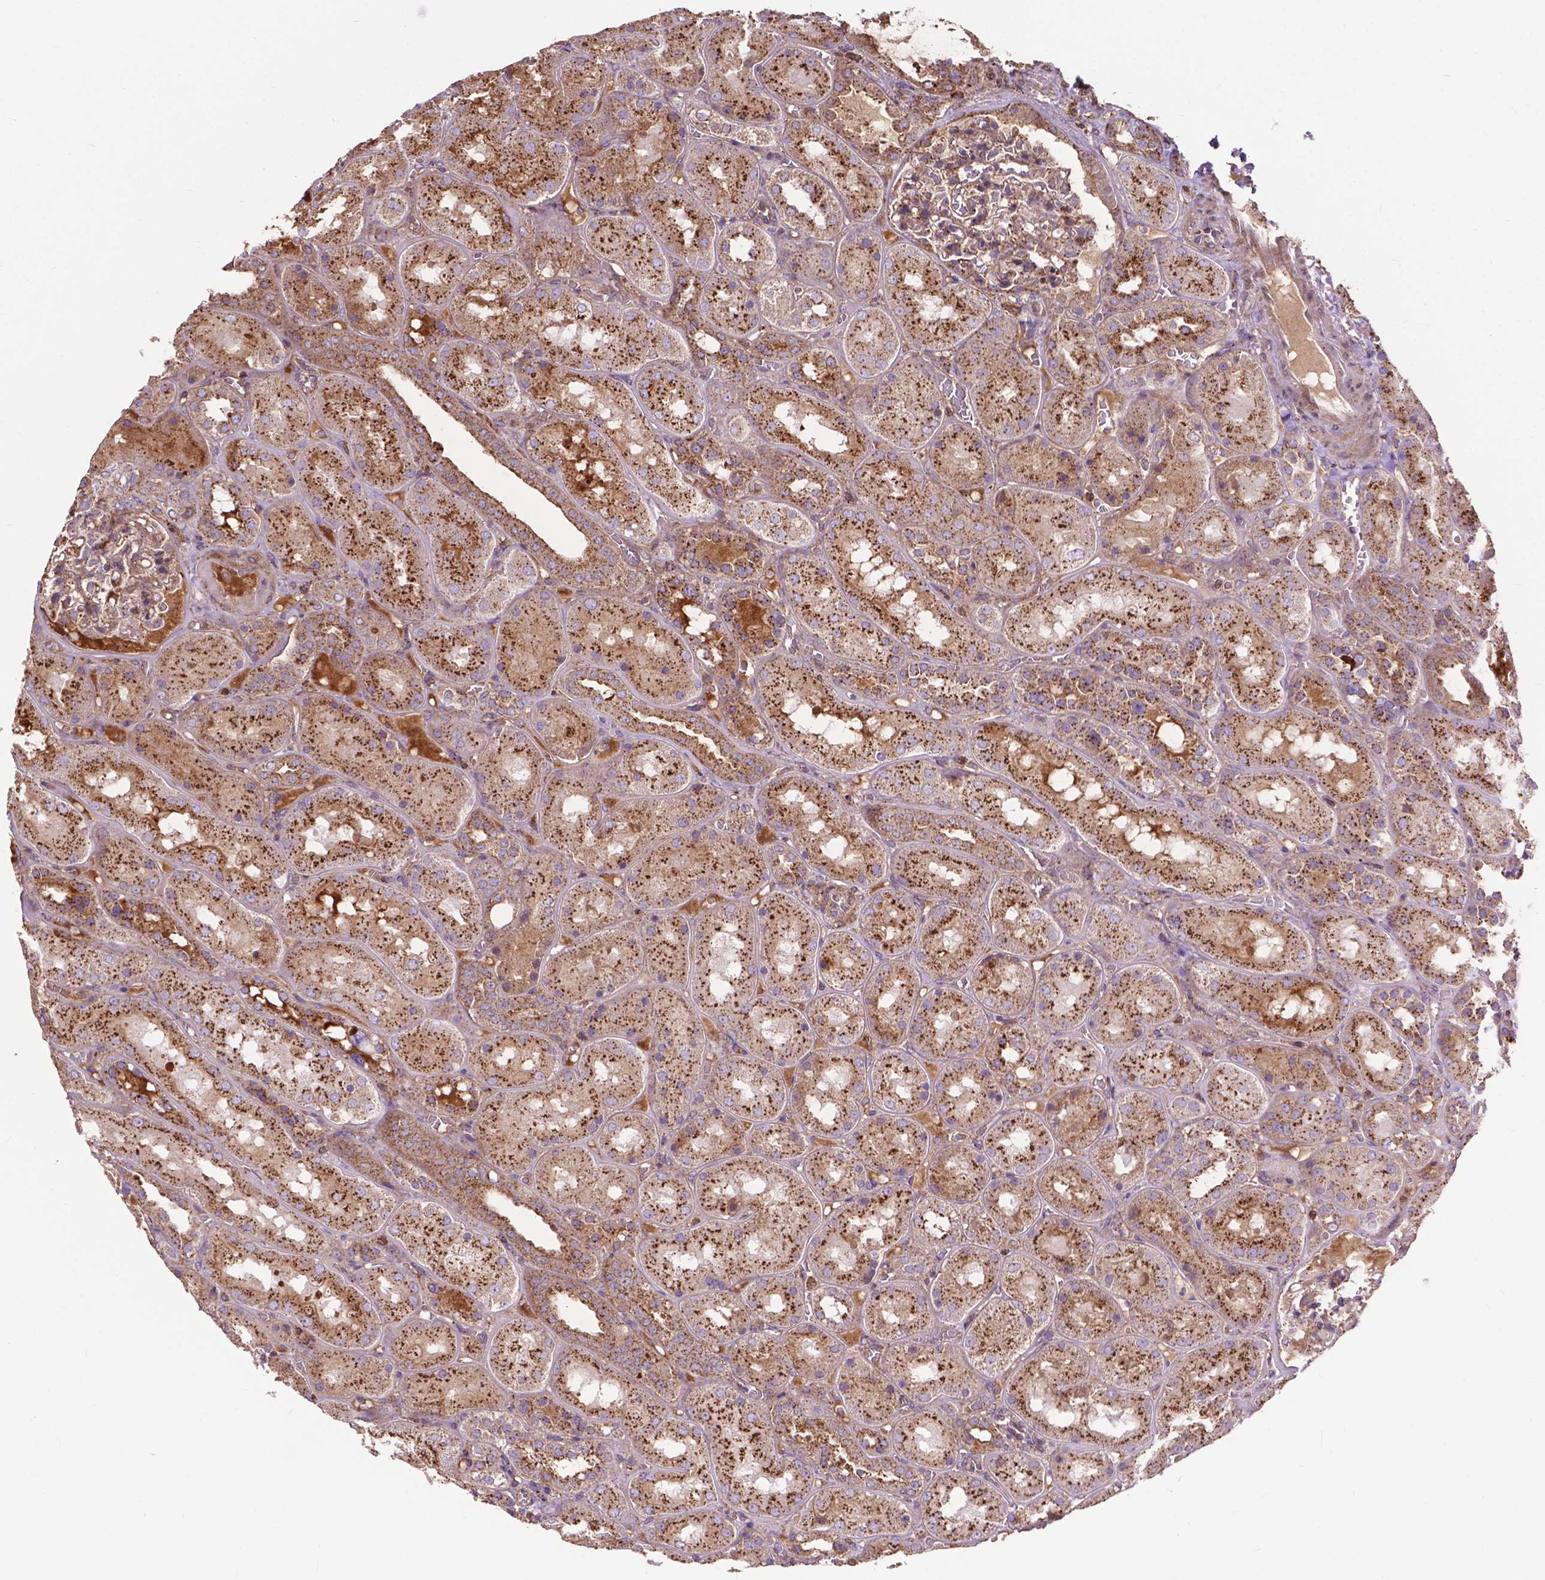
{"staining": {"intensity": "moderate", "quantity": ">75%", "location": "cytoplasmic/membranous"}, "tissue": "kidney", "cell_type": "Cells in glomeruli", "image_type": "normal", "snomed": [{"axis": "morphology", "description": "Normal tissue, NOS"}, {"axis": "topography", "description": "Kidney"}], "caption": "The photomicrograph displays a brown stain indicating the presence of a protein in the cytoplasmic/membranous of cells in glomeruli in kidney.", "gene": "CHMP4A", "patient": {"sex": "male", "age": 73}}